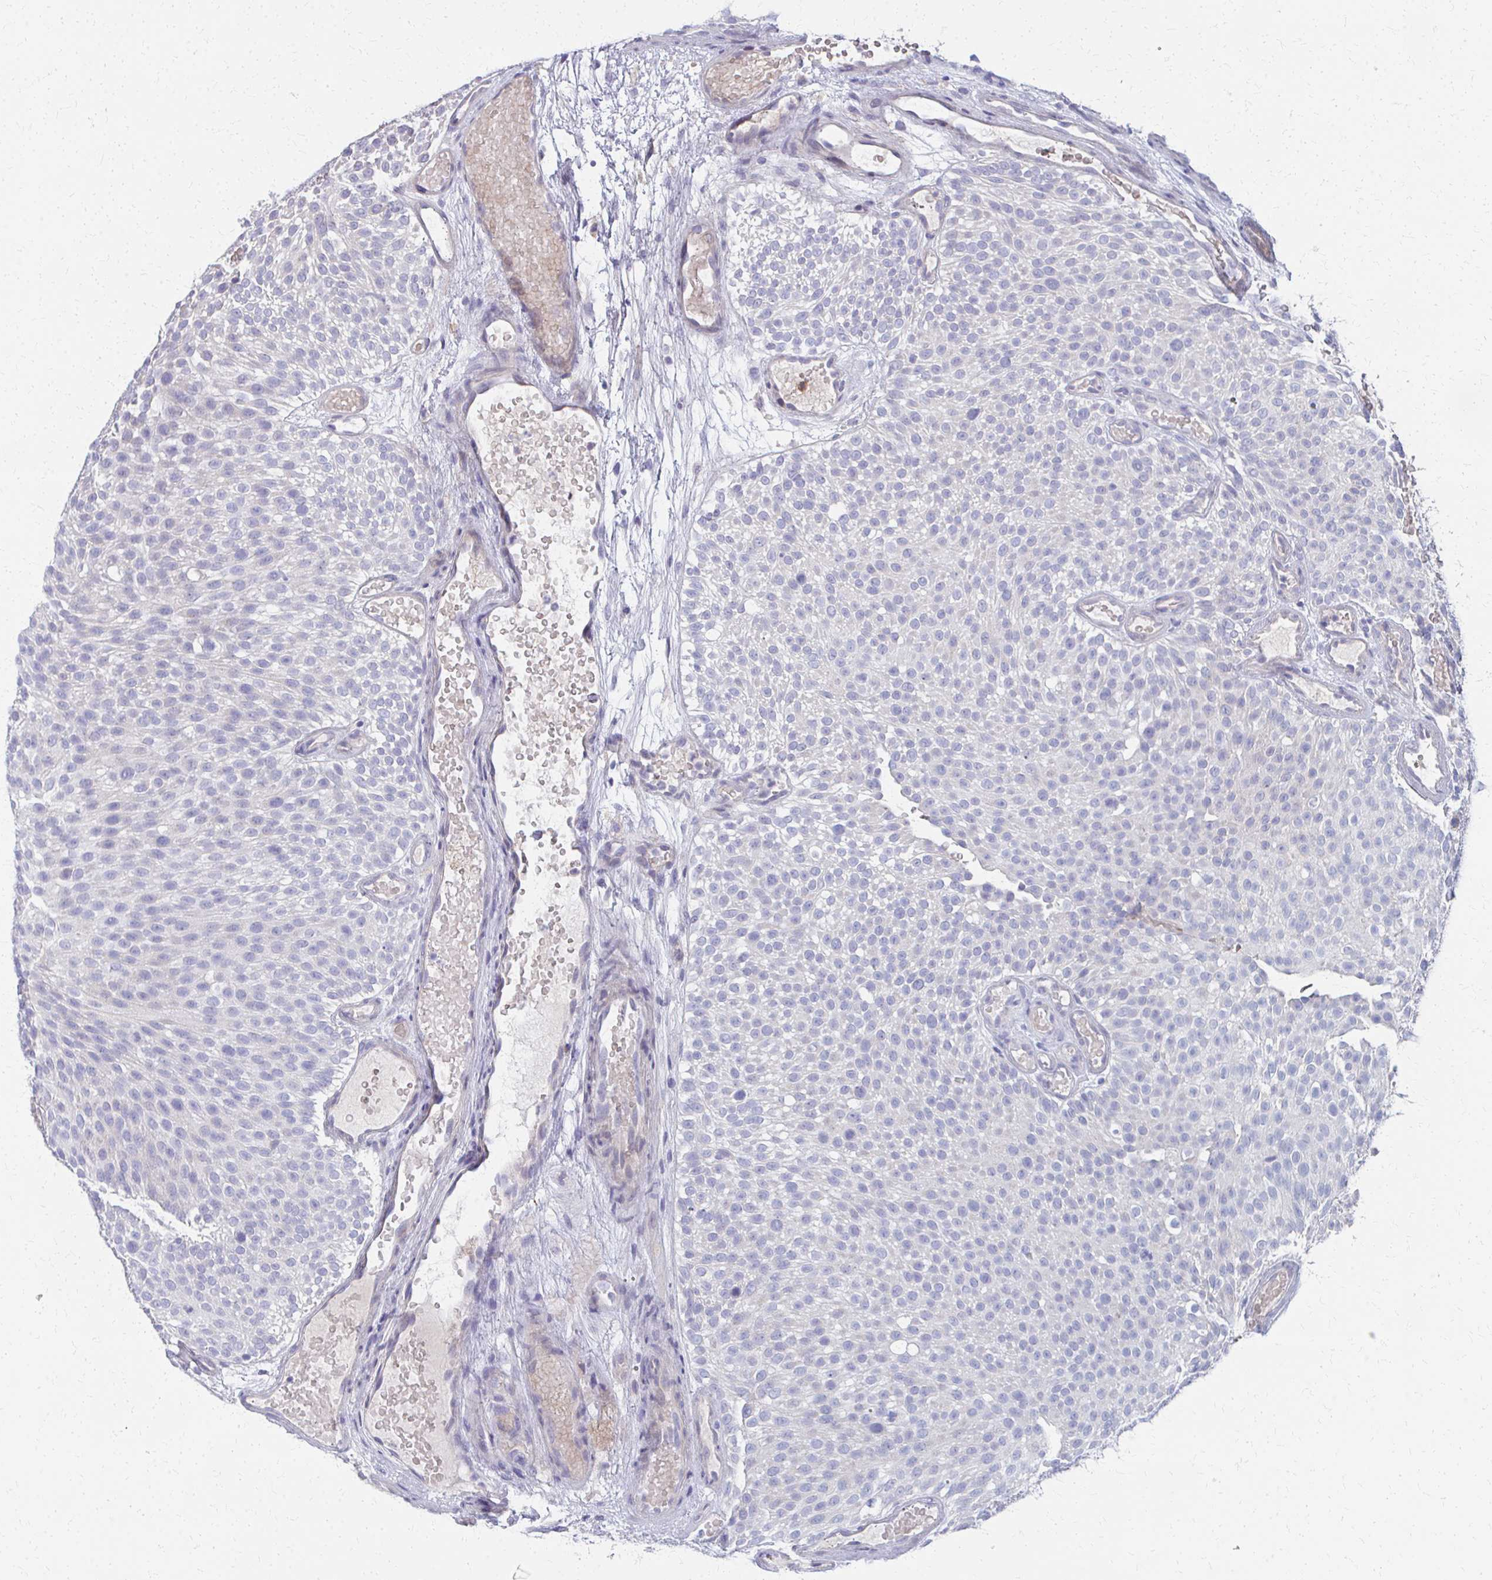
{"staining": {"intensity": "negative", "quantity": "none", "location": "none"}, "tissue": "urothelial cancer", "cell_type": "Tumor cells", "image_type": "cancer", "snomed": [{"axis": "morphology", "description": "Urothelial carcinoma, Low grade"}, {"axis": "topography", "description": "Urinary bladder"}], "caption": "Immunohistochemical staining of low-grade urothelial carcinoma reveals no significant staining in tumor cells. (Immunohistochemistry, brightfield microscopy, high magnification).", "gene": "MS4A2", "patient": {"sex": "male", "age": 78}}